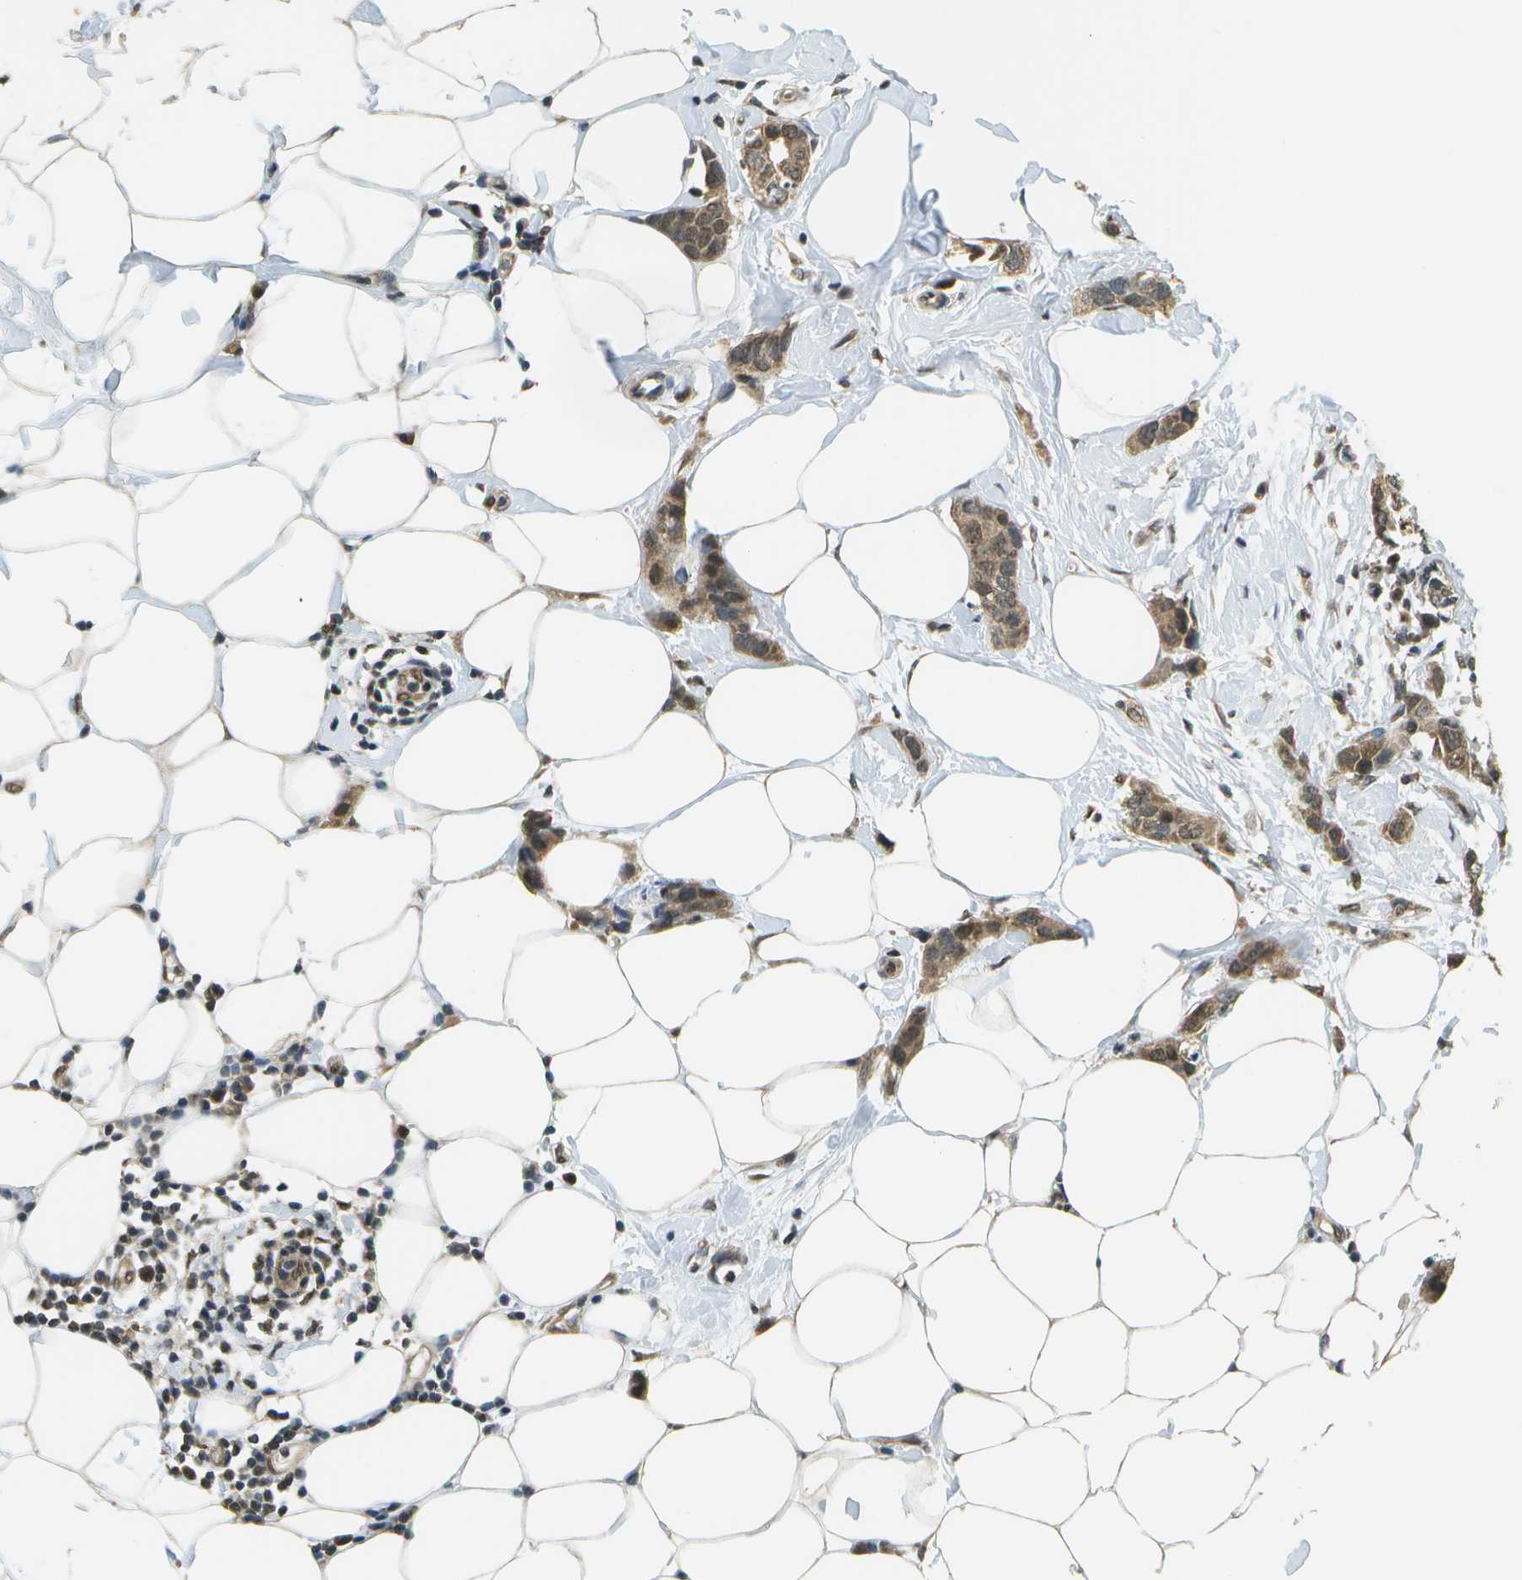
{"staining": {"intensity": "moderate", "quantity": ">75%", "location": "cytoplasmic/membranous,nuclear"}, "tissue": "breast cancer", "cell_type": "Tumor cells", "image_type": "cancer", "snomed": [{"axis": "morphology", "description": "Normal tissue, NOS"}, {"axis": "morphology", "description": "Duct carcinoma"}, {"axis": "topography", "description": "Breast"}], "caption": "Immunohistochemical staining of breast cancer (infiltrating ductal carcinoma) displays moderate cytoplasmic/membranous and nuclear protein expression in approximately >75% of tumor cells.", "gene": "ABL2", "patient": {"sex": "female", "age": 50}}